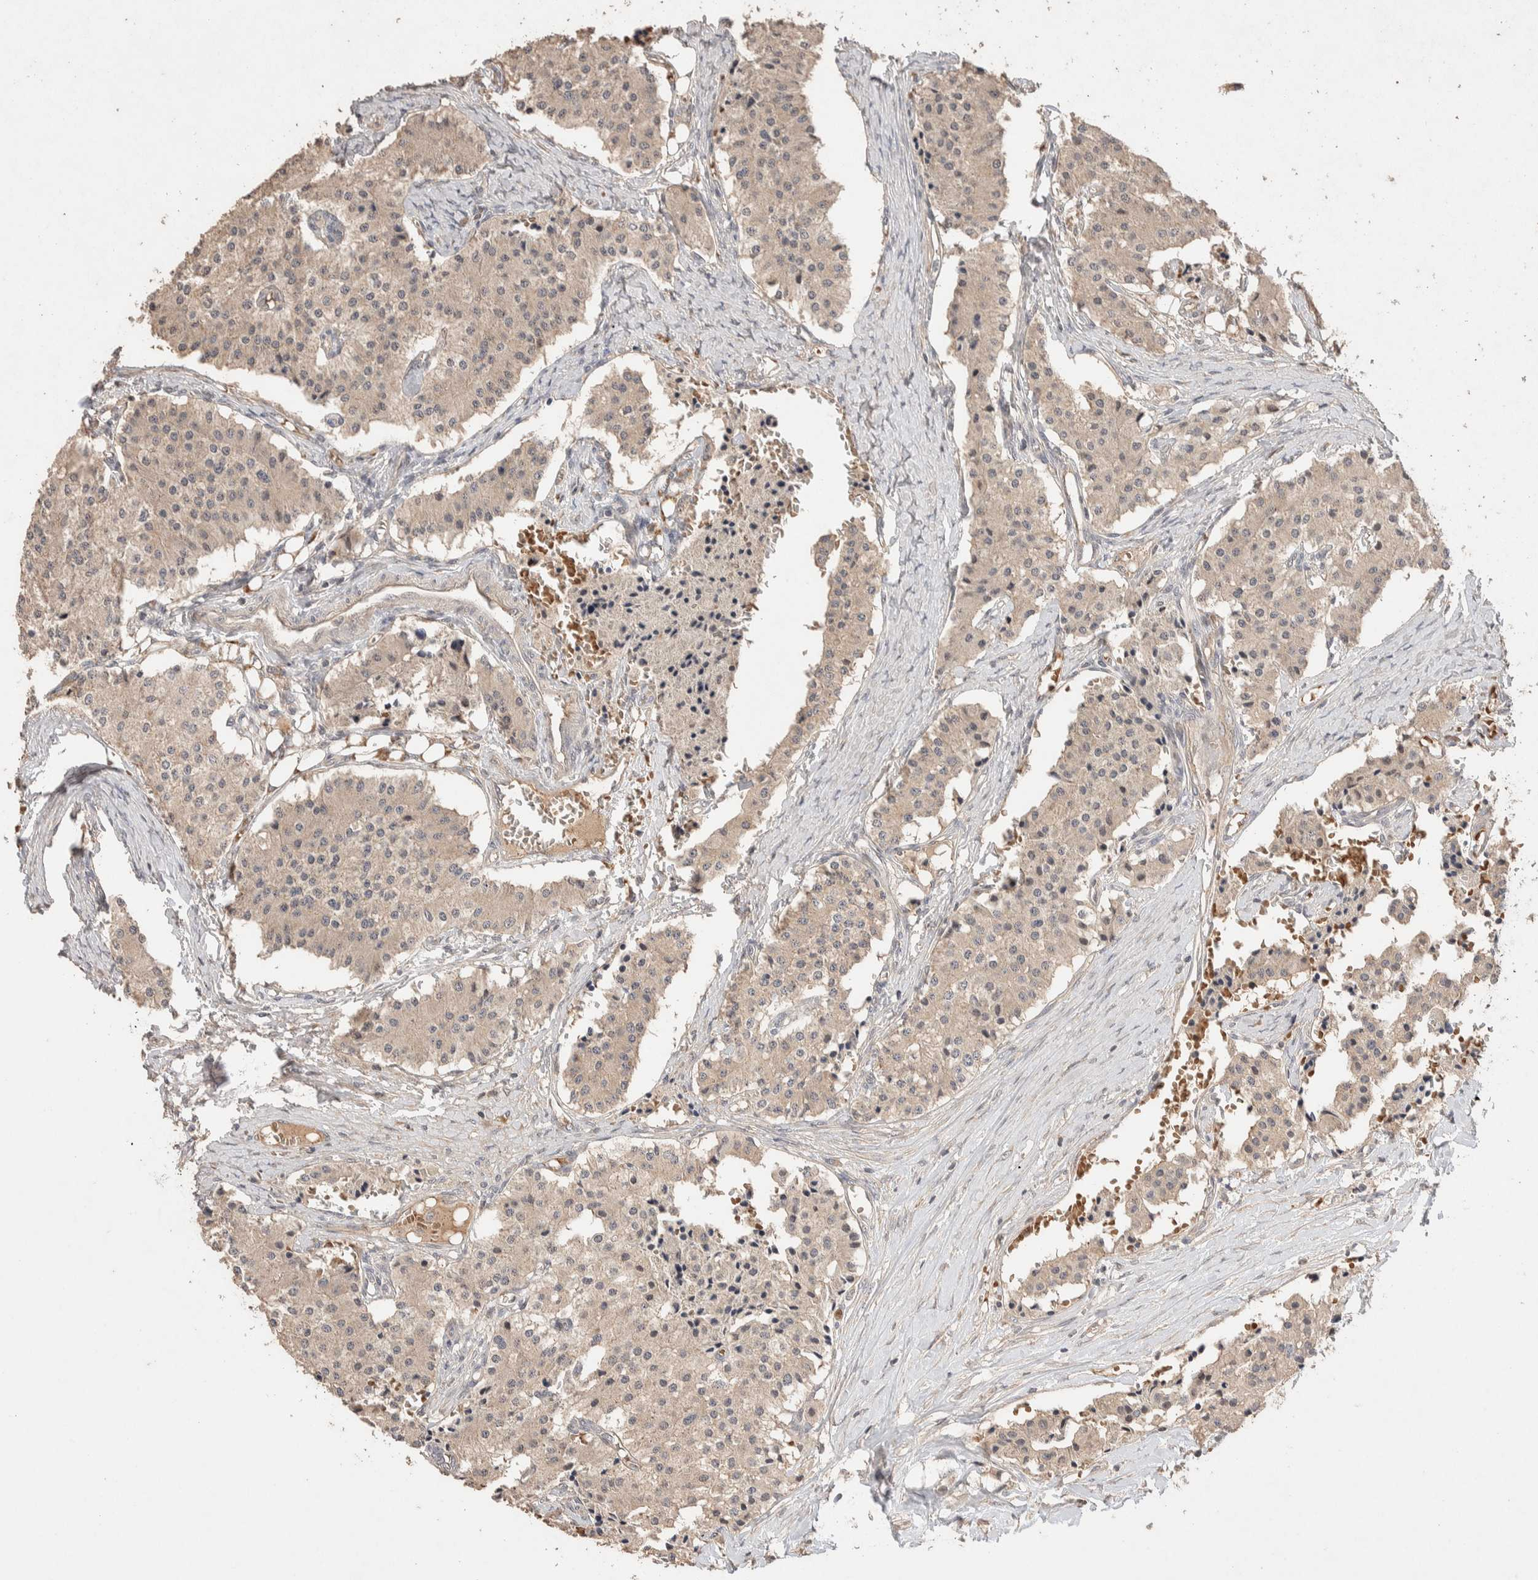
{"staining": {"intensity": "negative", "quantity": "none", "location": "none"}, "tissue": "carcinoid", "cell_type": "Tumor cells", "image_type": "cancer", "snomed": [{"axis": "morphology", "description": "Carcinoid, malignant, NOS"}, {"axis": "topography", "description": "Colon"}], "caption": "Immunohistochemistry image of neoplastic tissue: carcinoid stained with DAB reveals no significant protein positivity in tumor cells.", "gene": "CASK", "patient": {"sex": "female", "age": 52}}